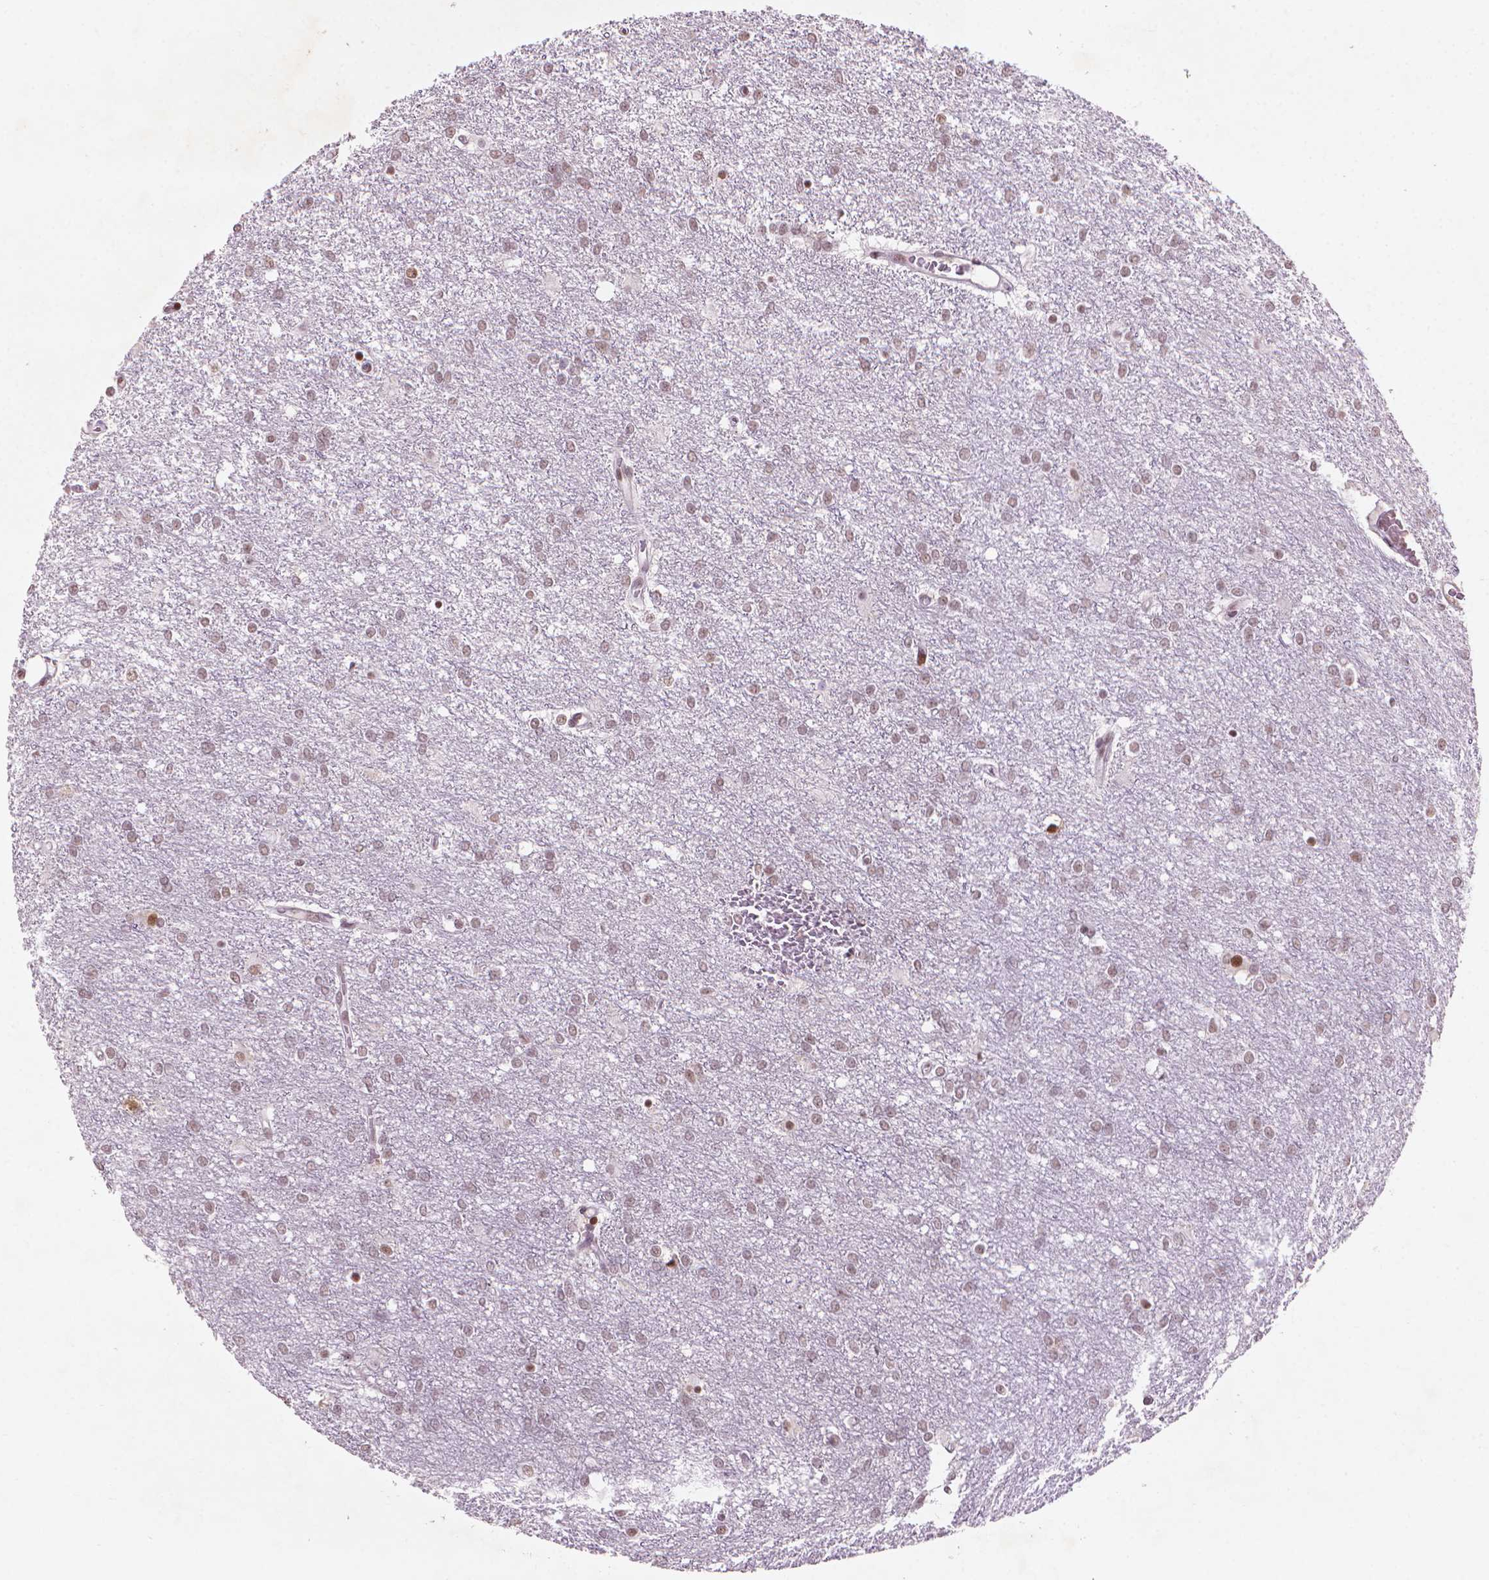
{"staining": {"intensity": "weak", "quantity": ">75%", "location": "nuclear"}, "tissue": "glioma", "cell_type": "Tumor cells", "image_type": "cancer", "snomed": [{"axis": "morphology", "description": "Glioma, malignant, High grade"}, {"axis": "topography", "description": "Brain"}], "caption": "This micrograph shows malignant glioma (high-grade) stained with IHC to label a protein in brown. The nuclear of tumor cells show weak positivity for the protein. Nuclei are counter-stained blue.", "gene": "HES7", "patient": {"sex": "female", "age": 61}}